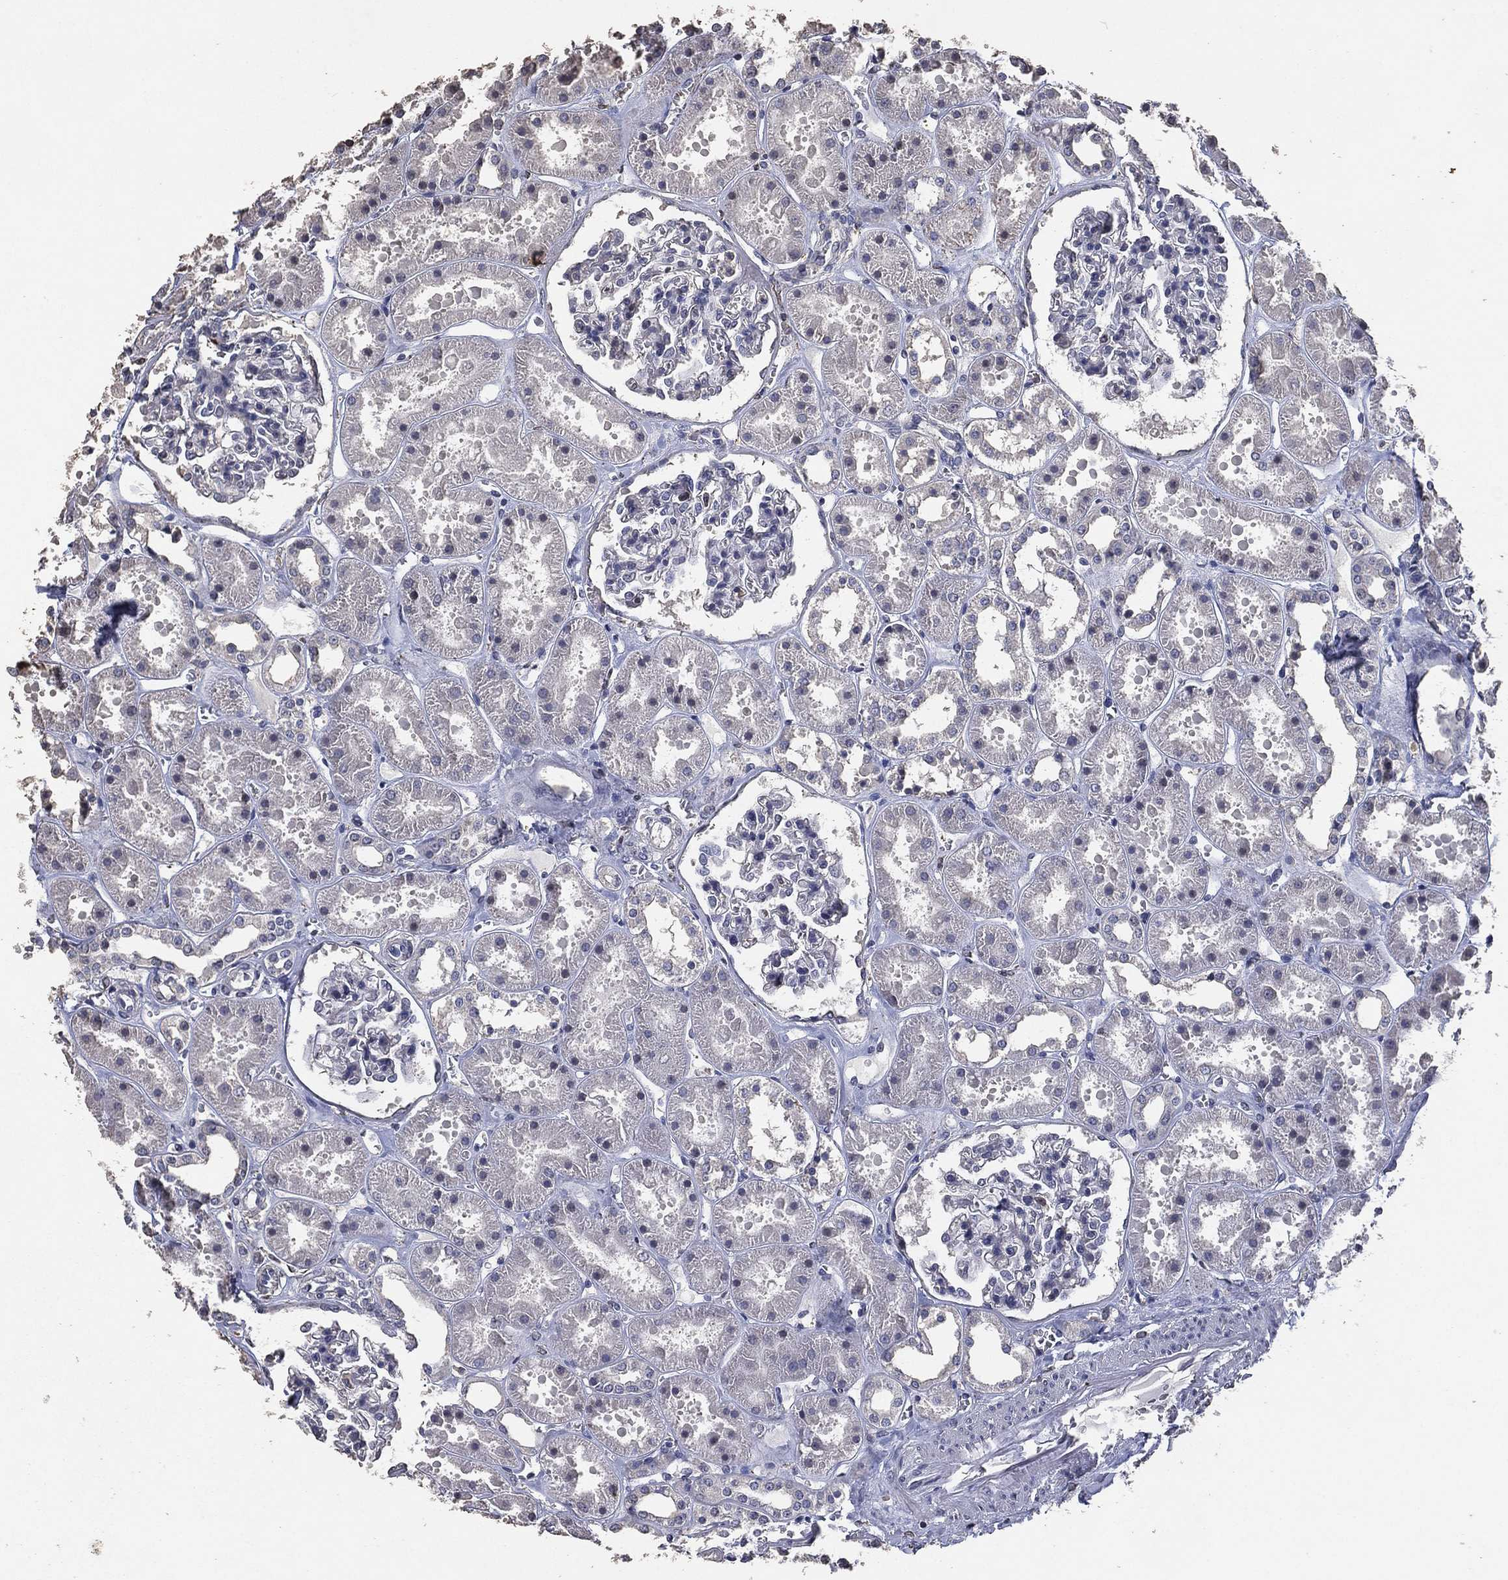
{"staining": {"intensity": "negative", "quantity": "none", "location": "none"}, "tissue": "kidney", "cell_type": "Cells in glomeruli", "image_type": "normal", "snomed": [{"axis": "morphology", "description": "Normal tissue, NOS"}, {"axis": "topography", "description": "Kidney"}], "caption": "This is an immunohistochemistry (IHC) photomicrograph of normal kidney. There is no expression in cells in glomeruli.", "gene": "ADPRHL1", "patient": {"sex": "female", "age": 41}}